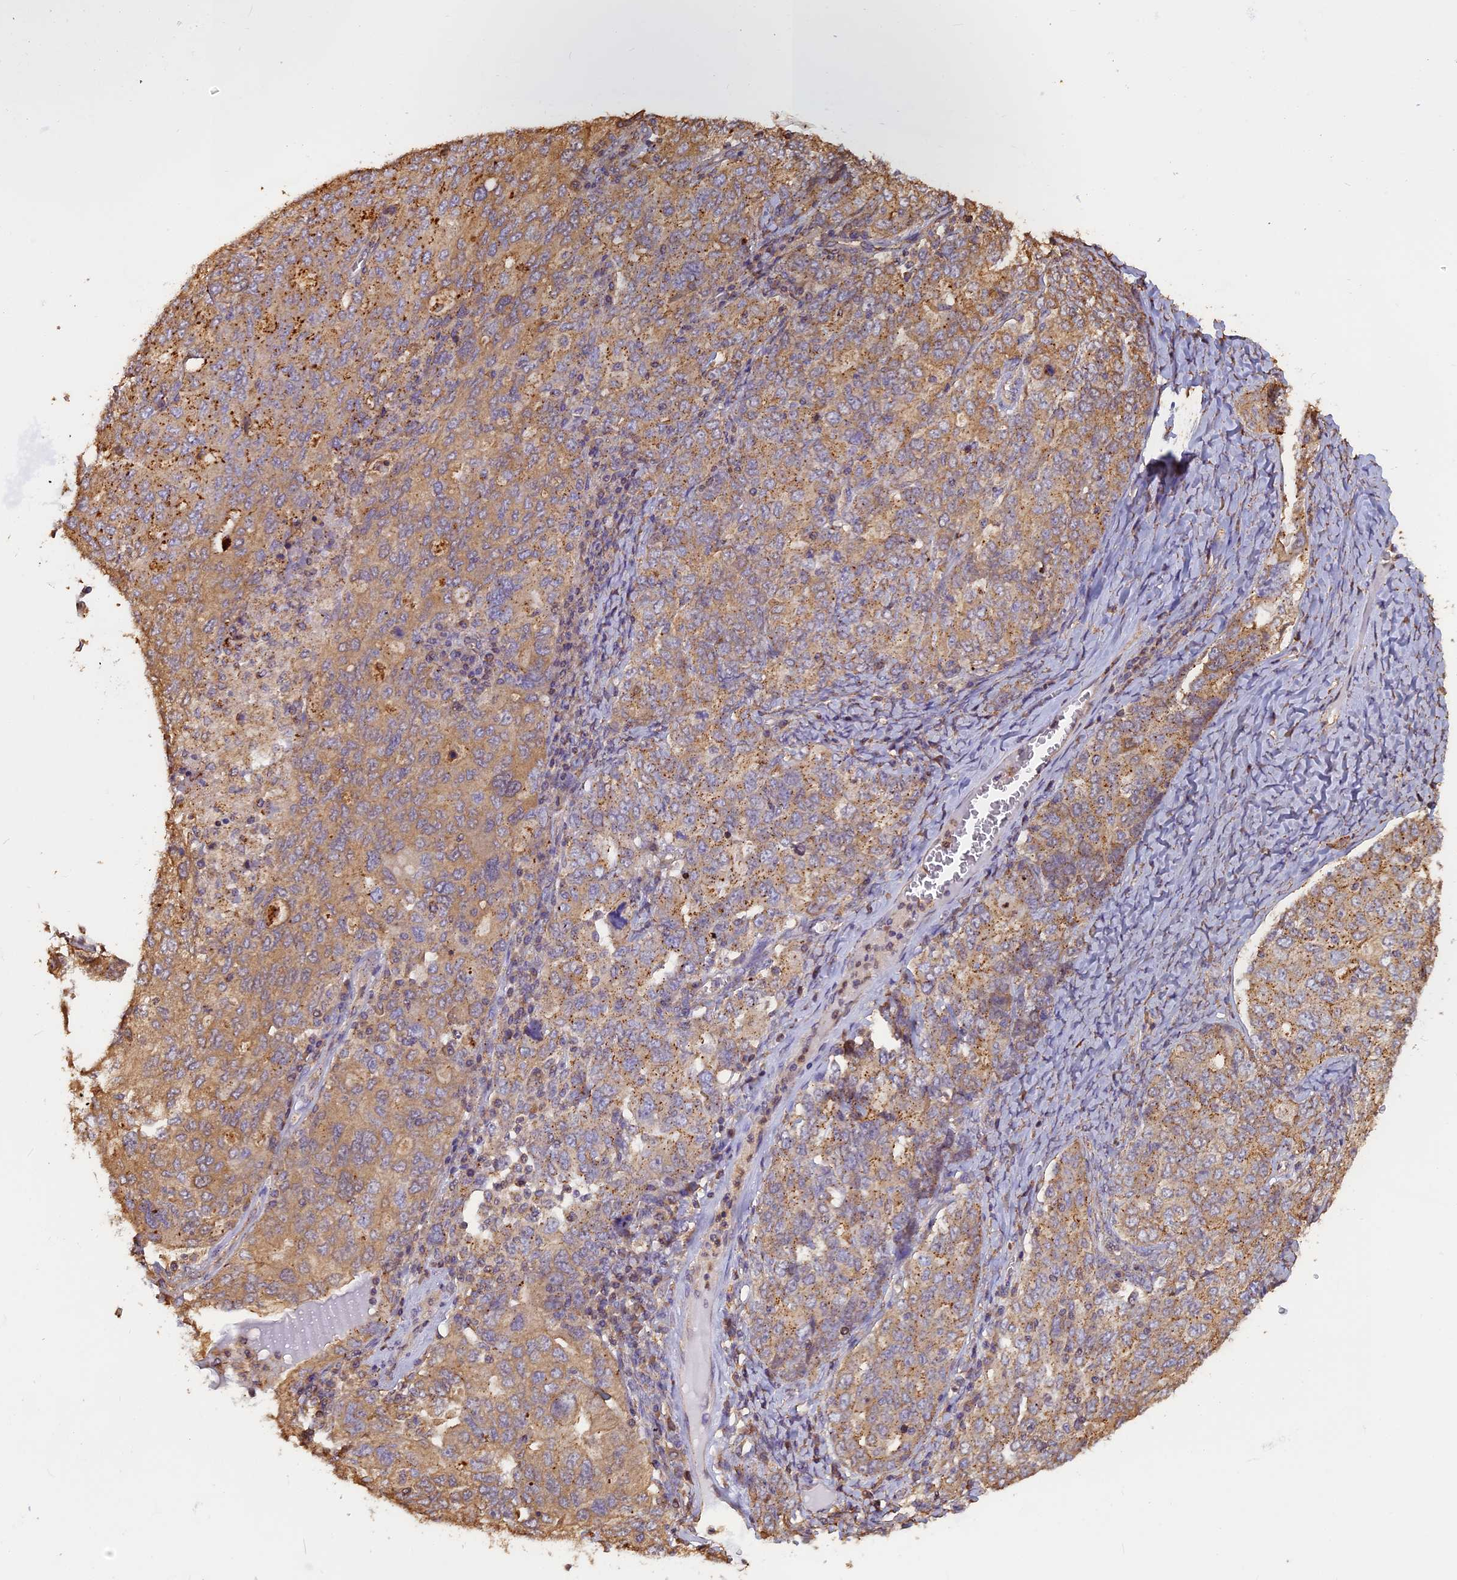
{"staining": {"intensity": "moderate", "quantity": "25%-75%", "location": "cytoplasmic/membranous"}, "tissue": "ovarian cancer", "cell_type": "Tumor cells", "image_type": "cancer", "snomed": [{"axis": "morphology", "description": "Carcinoma, endometroid"}, {"axis": "topography", "description": "Ovary"}], "caption": "High-power microscopy captured an immunohistochemistry (IHC) histopathology image of ovarian cancer (endometroid carcinoma), revealing moderate cytoplasmic/membranous staining in approximately 25%-75% of tumor cells. Ihc stains the protein in brown and the nuclei are stained blue.", "gene": "CHMP2A", "patient": {"sex": "female", "age": 62}}